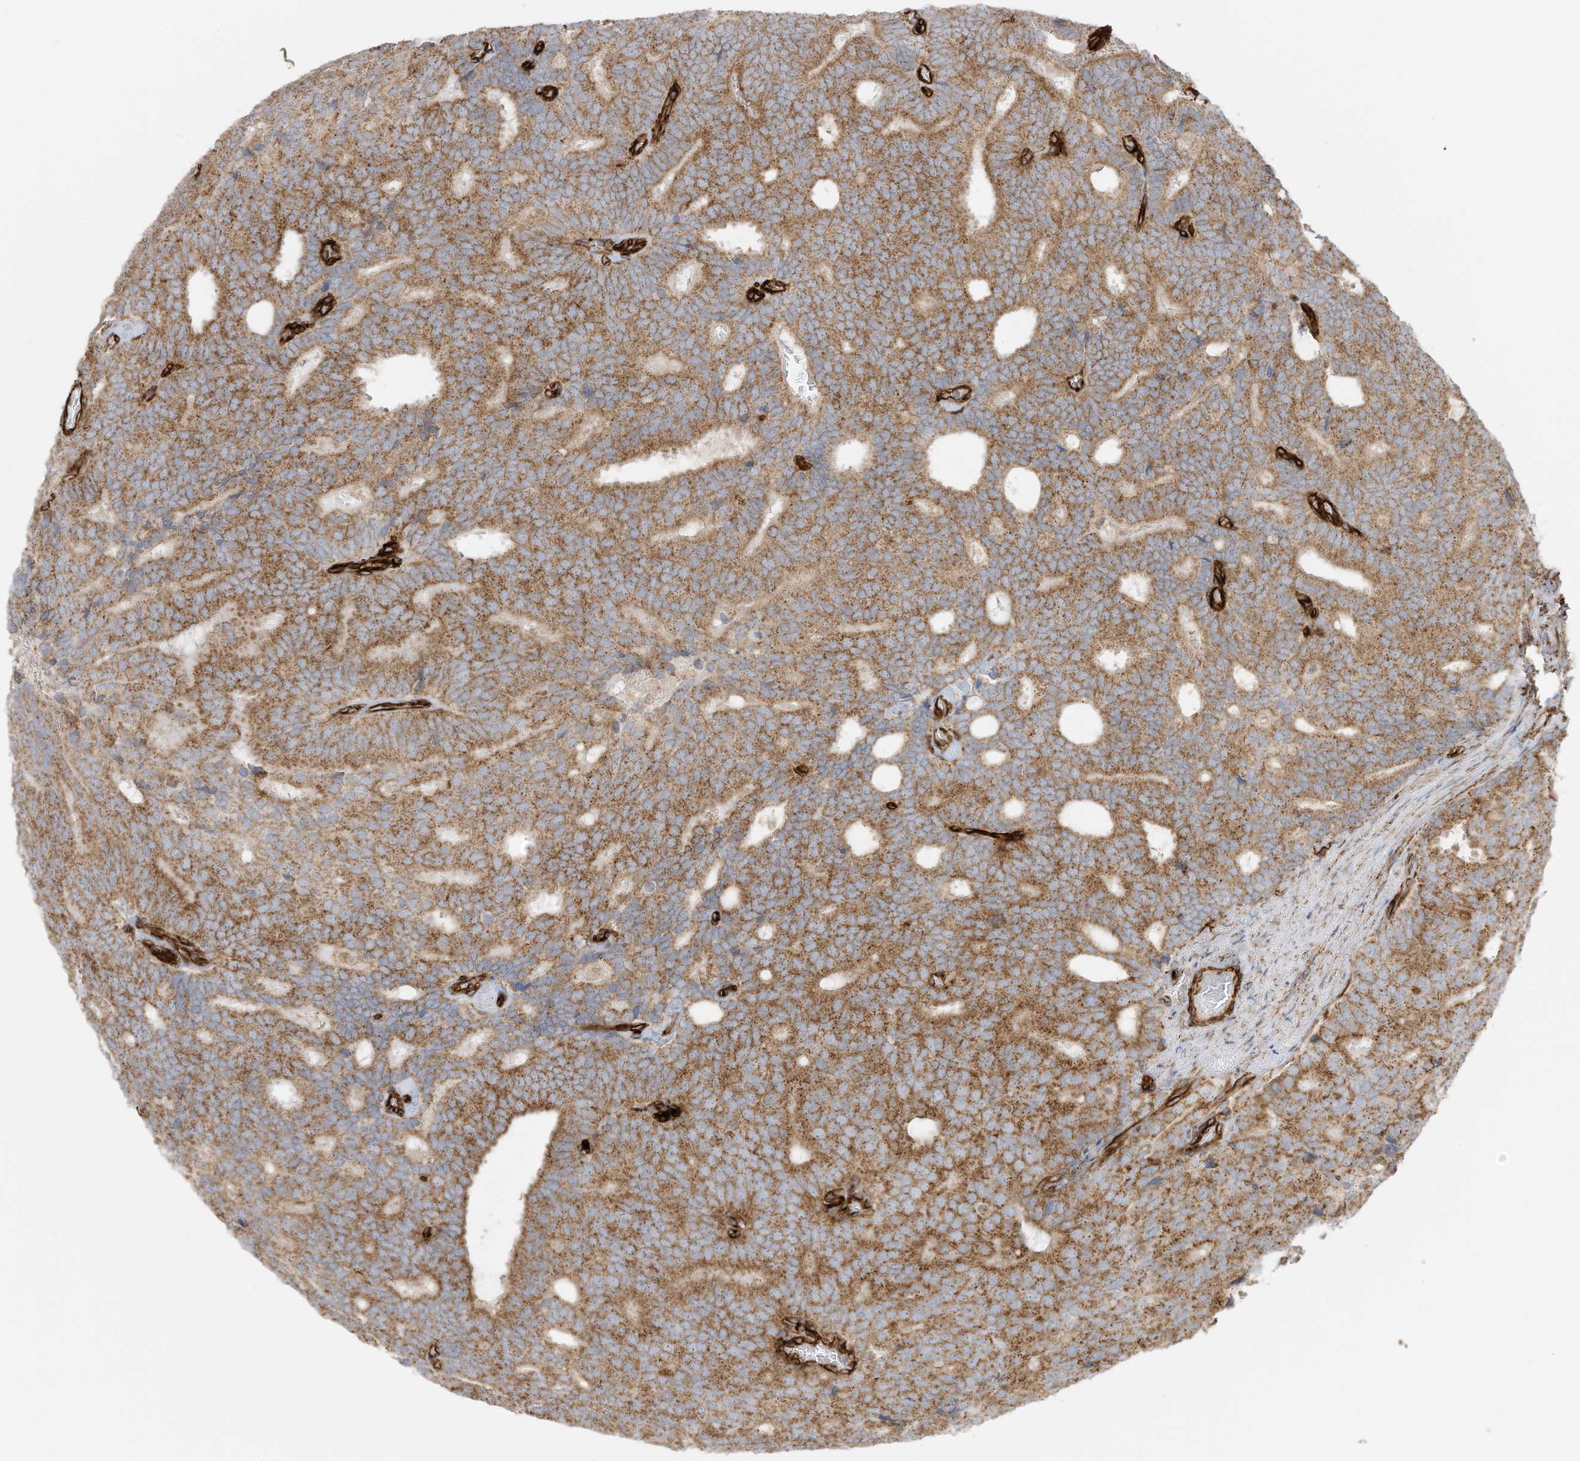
{"staining": {"intensity": "moderate", "quantity": ">75%", "location": "cytoplasmic/membranous"}, "tissue": "prostate cancer", "cell_type": "Tumor cells", "image_type": "cancer", "snomed": [{"axis": "morphology", "description": "Adenocarcinoma, Low grade"}, {"axis": "topography", "description": "Prostate"}], "caption": "Immunohistochemical staining of human prostate cancer exhibits medium levels of moderate cytoplasmic/membranous protein expression in approximately >75% of tumor cells.", "gene": "ABCB7", "patient": {"sex": "male", "age": 71}}